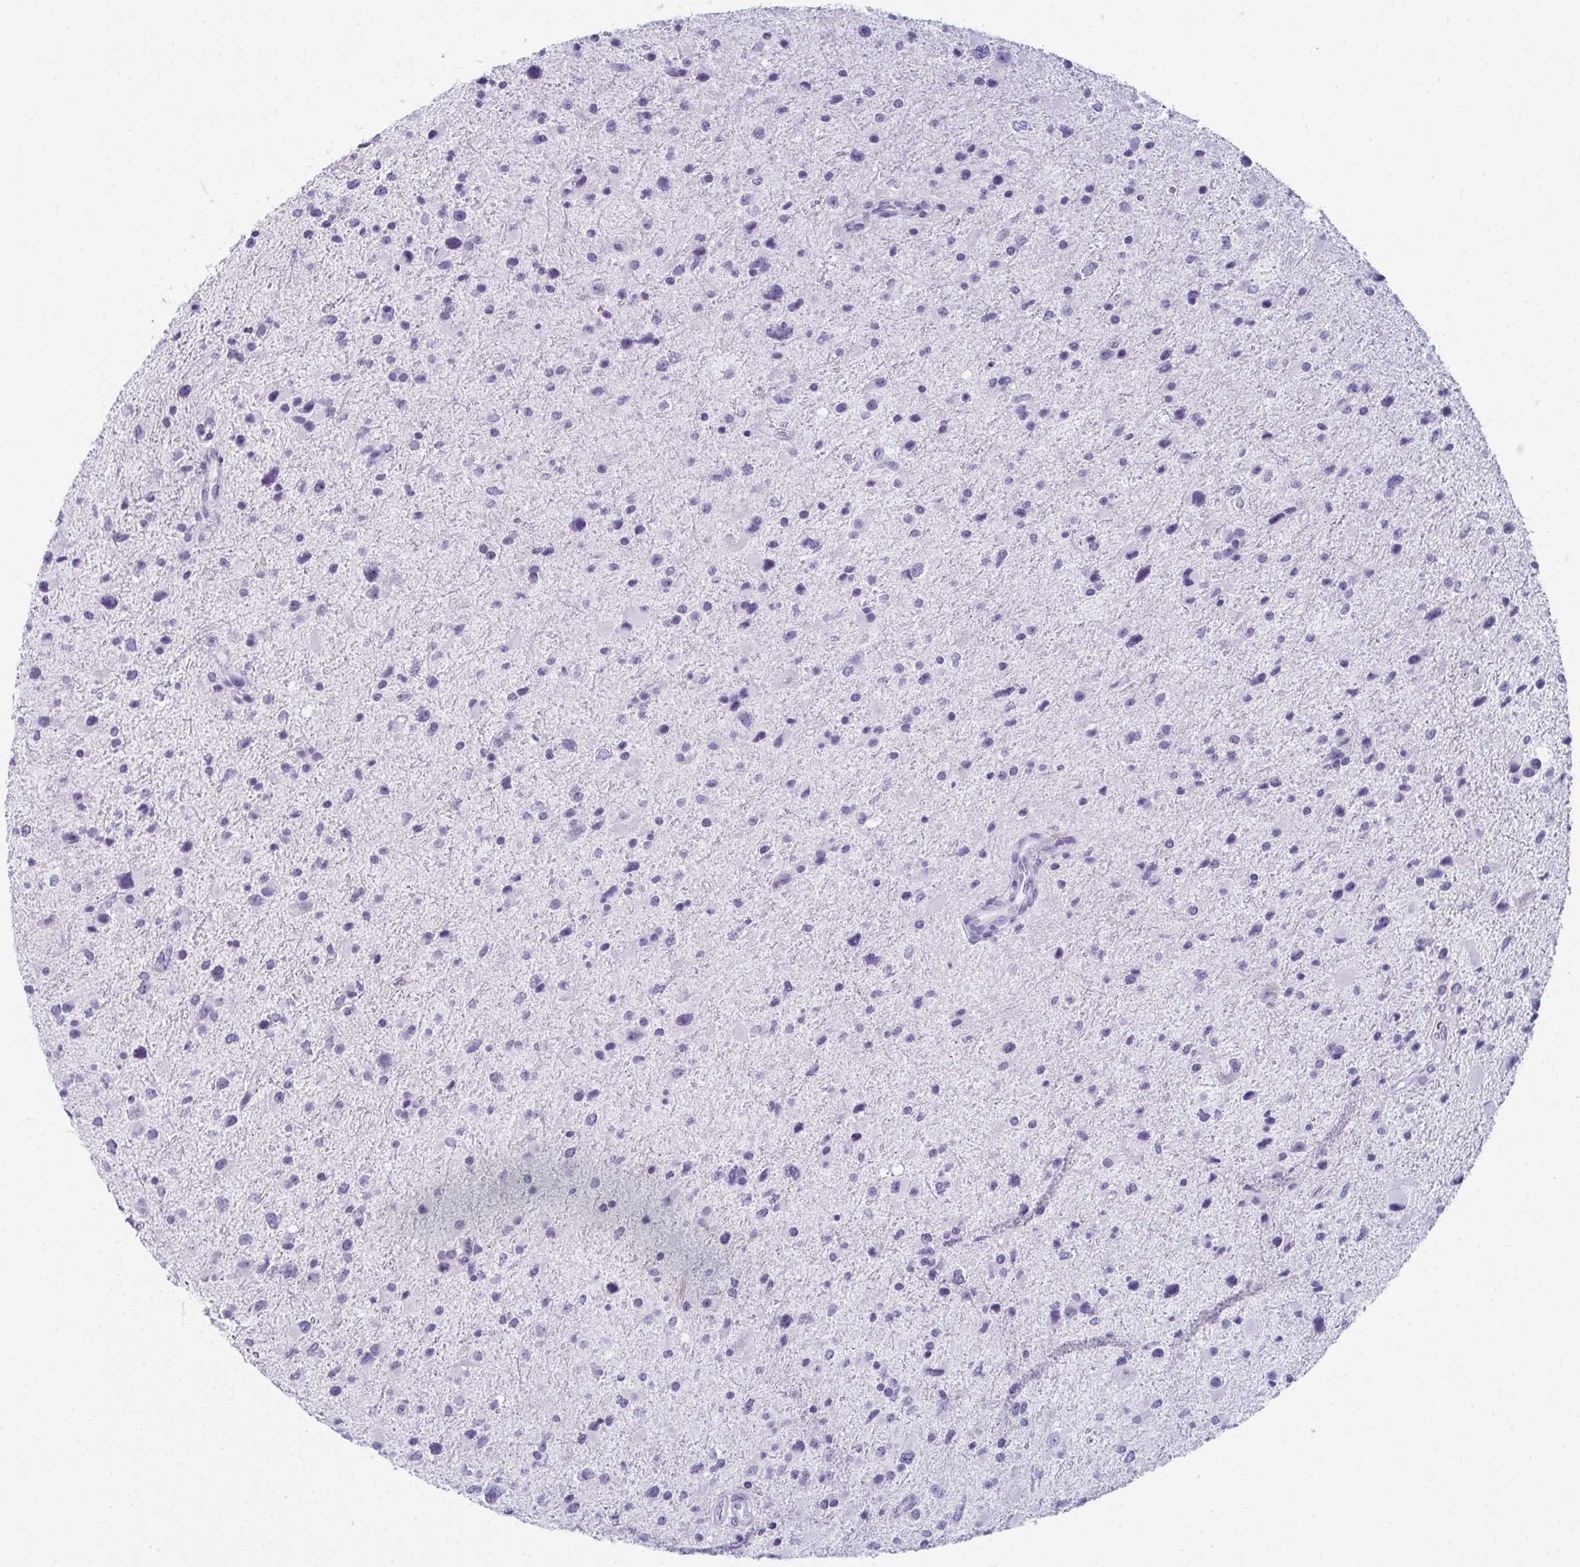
{"staining": {"intensity": "negative", "quantity": "none", "location": "none"}, "tissue": "glioma", "cell_type": "Tumor cells", "image_type": "cancer", "snomed": [{"axis": "morphology", "description": "Glioma, malignant, Low grade"}, {"axis": "topography", "description": "Brain"}], "caption": "Malignant glioma (low-grade) stained for a protein using immunohistochemistry reveals no expression tumor cells.", "gene": "ENKUR", "patient": {"sex": "female", "age": 32}}